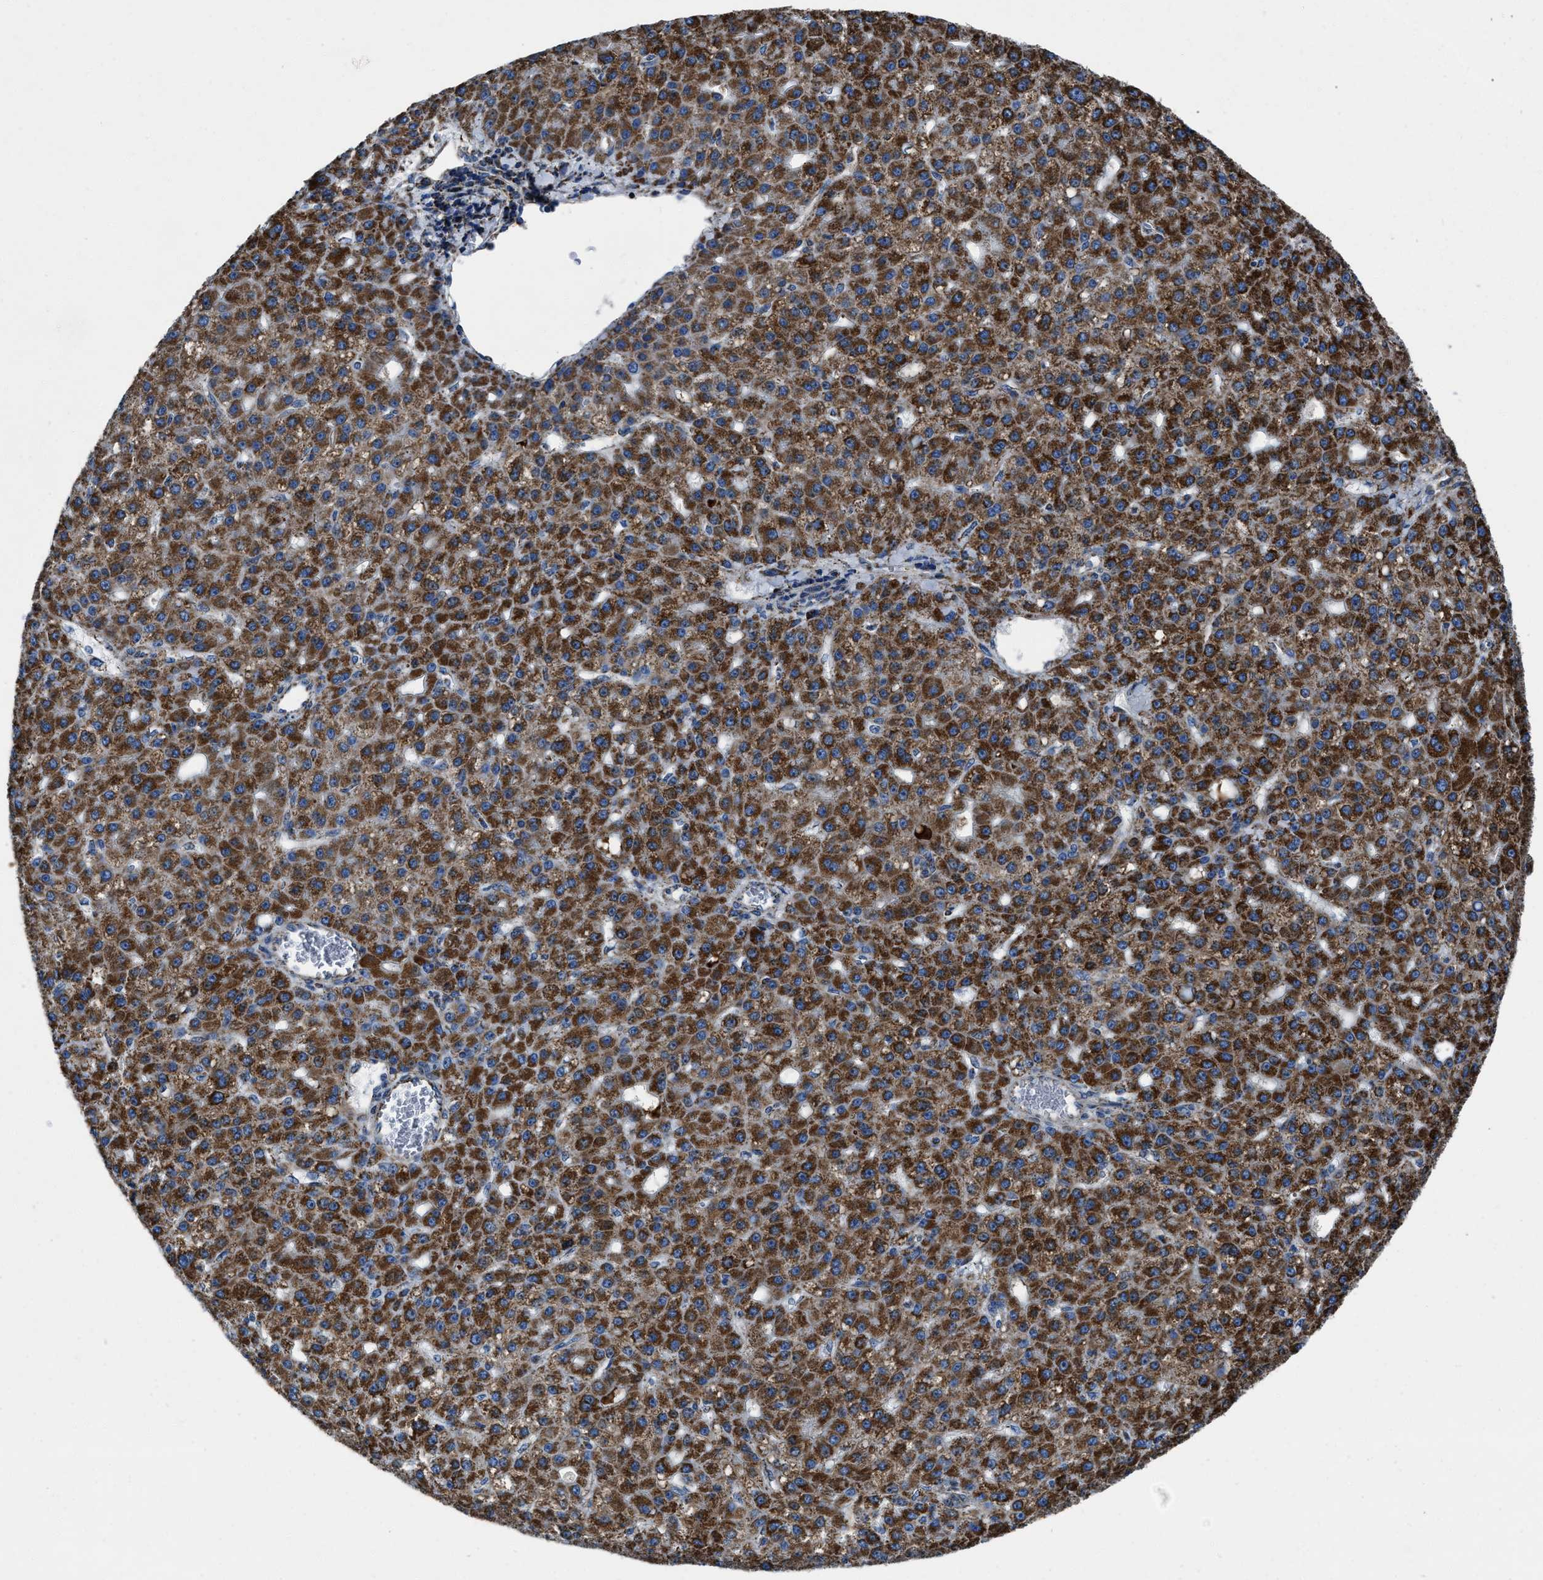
{"staining": {"intensity": "strong", "quantity": ">75%", "location": "cytoplasmic/membranous"}, "tissue": "liver cancer", "cell_type": "Tumor cells", "image_type": "cancer", "snomed": [{"axis": "morphology", "description": "Carcinoma, Hepatocellular, NOS"}, {"axis": "topography", "description": "Liver"}], "caption": "Immunohistochemical staining of human liver hepatocellular carcinoma shows high levels of strong cytoplasmic/membranous expression in approximately >75% of tumor cells.", "gene": "NSD3", "patient": {"sex": "male", "age": 67}}